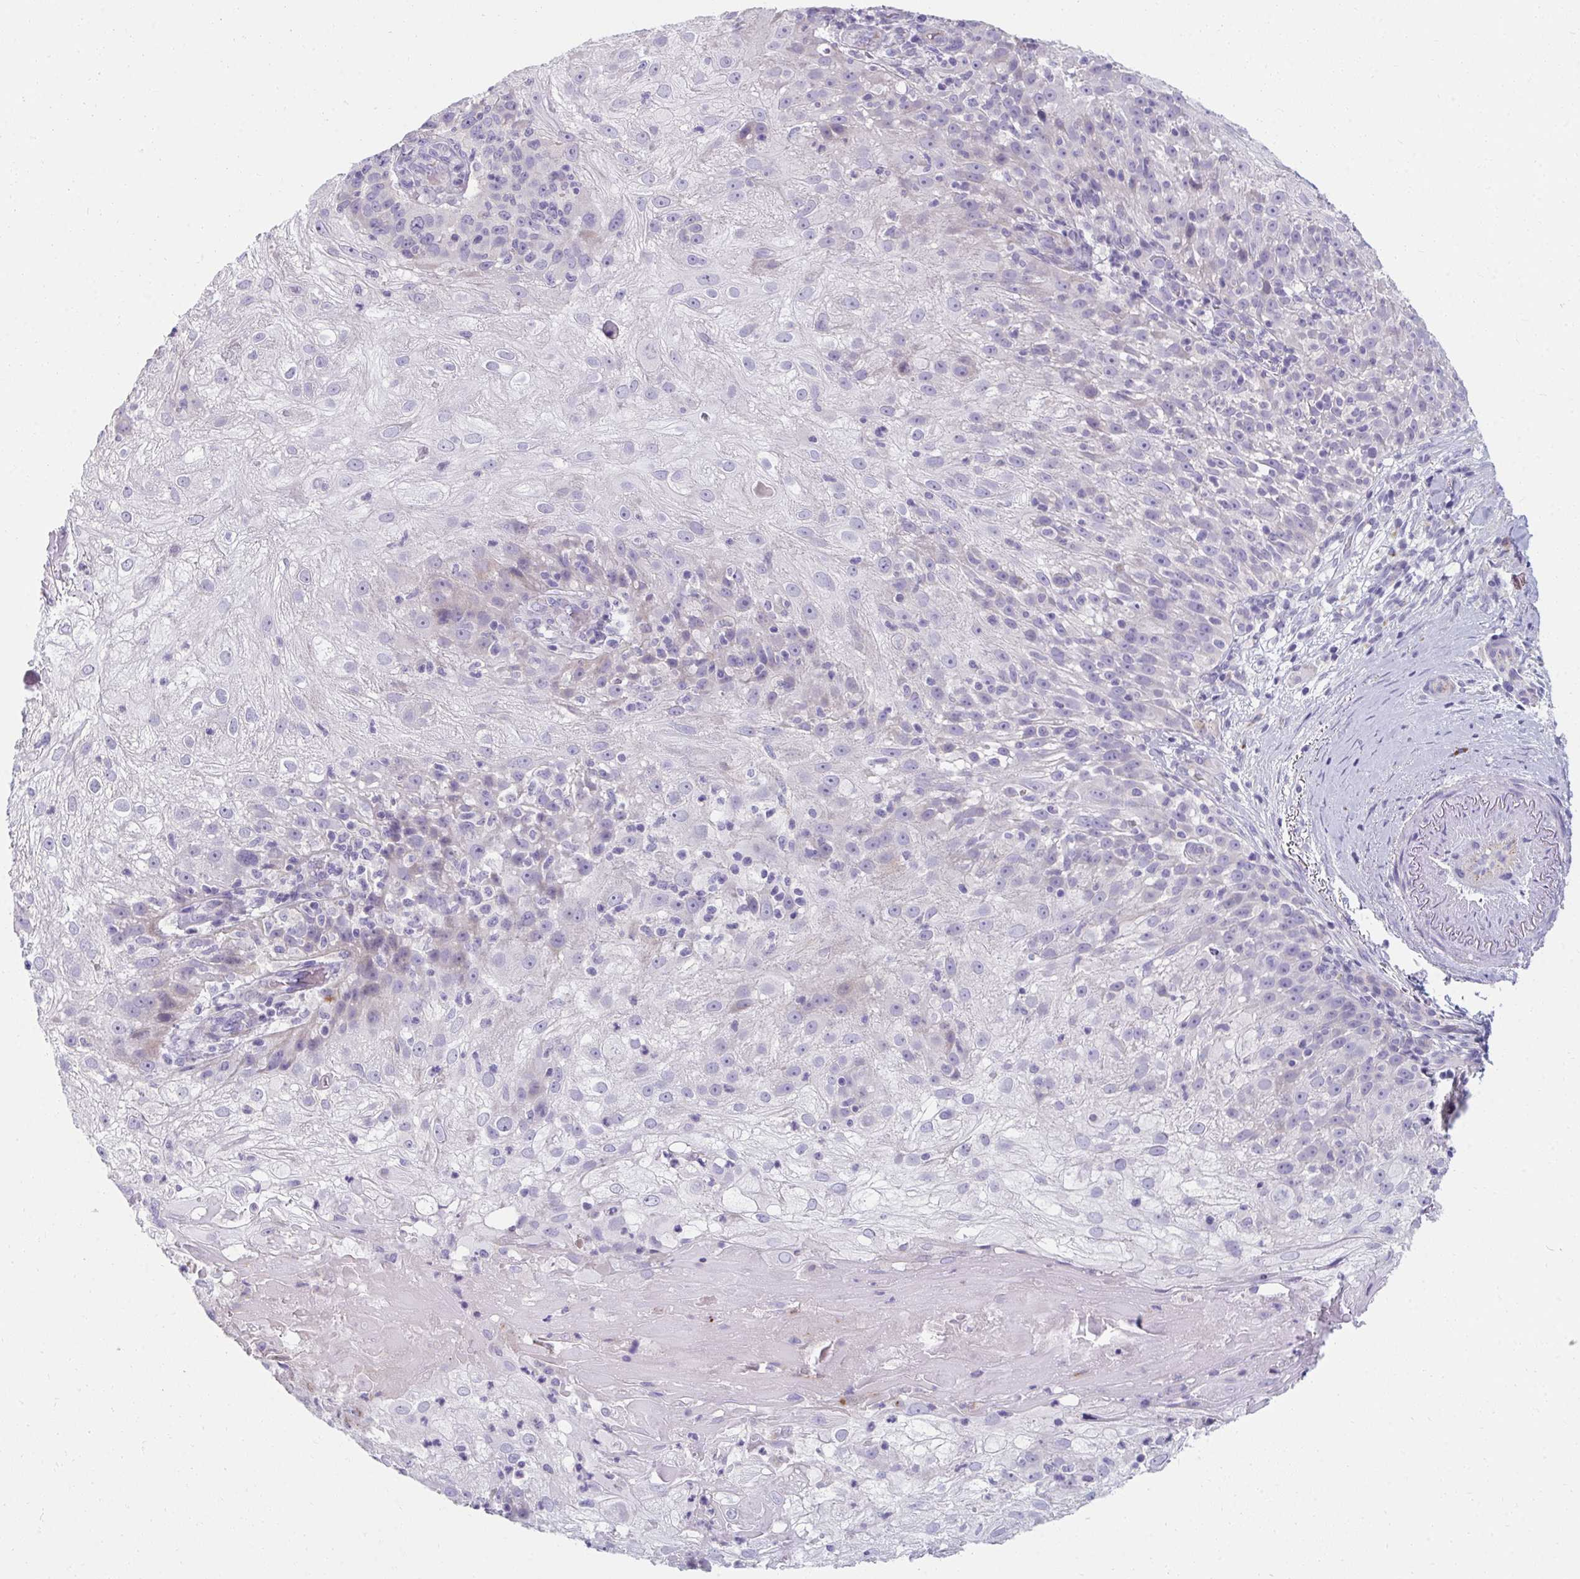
{"staining": {"intensity": "negative", "quantity": "none", "location": "none"}, "tissue": "skin cancer", "cell_type": "Tumor cells", "image_type": "cancer", "snomed": [{"axis": "morphology", "description": "Normal tissue, NOS"}, {"axis": "morphology", "description": "Squamous cell carcinoma, NOS"}, {"axis": "topography", "description": "Skin"}], "caption": "A high-resolution image shows immunohistochemistry (IHC) staining of squamous cell carcinoma (skin), which displays no significant expression in tumor cells.", "gene": "EIF1AD", "patient": {"sex": "female", "age": 83}}